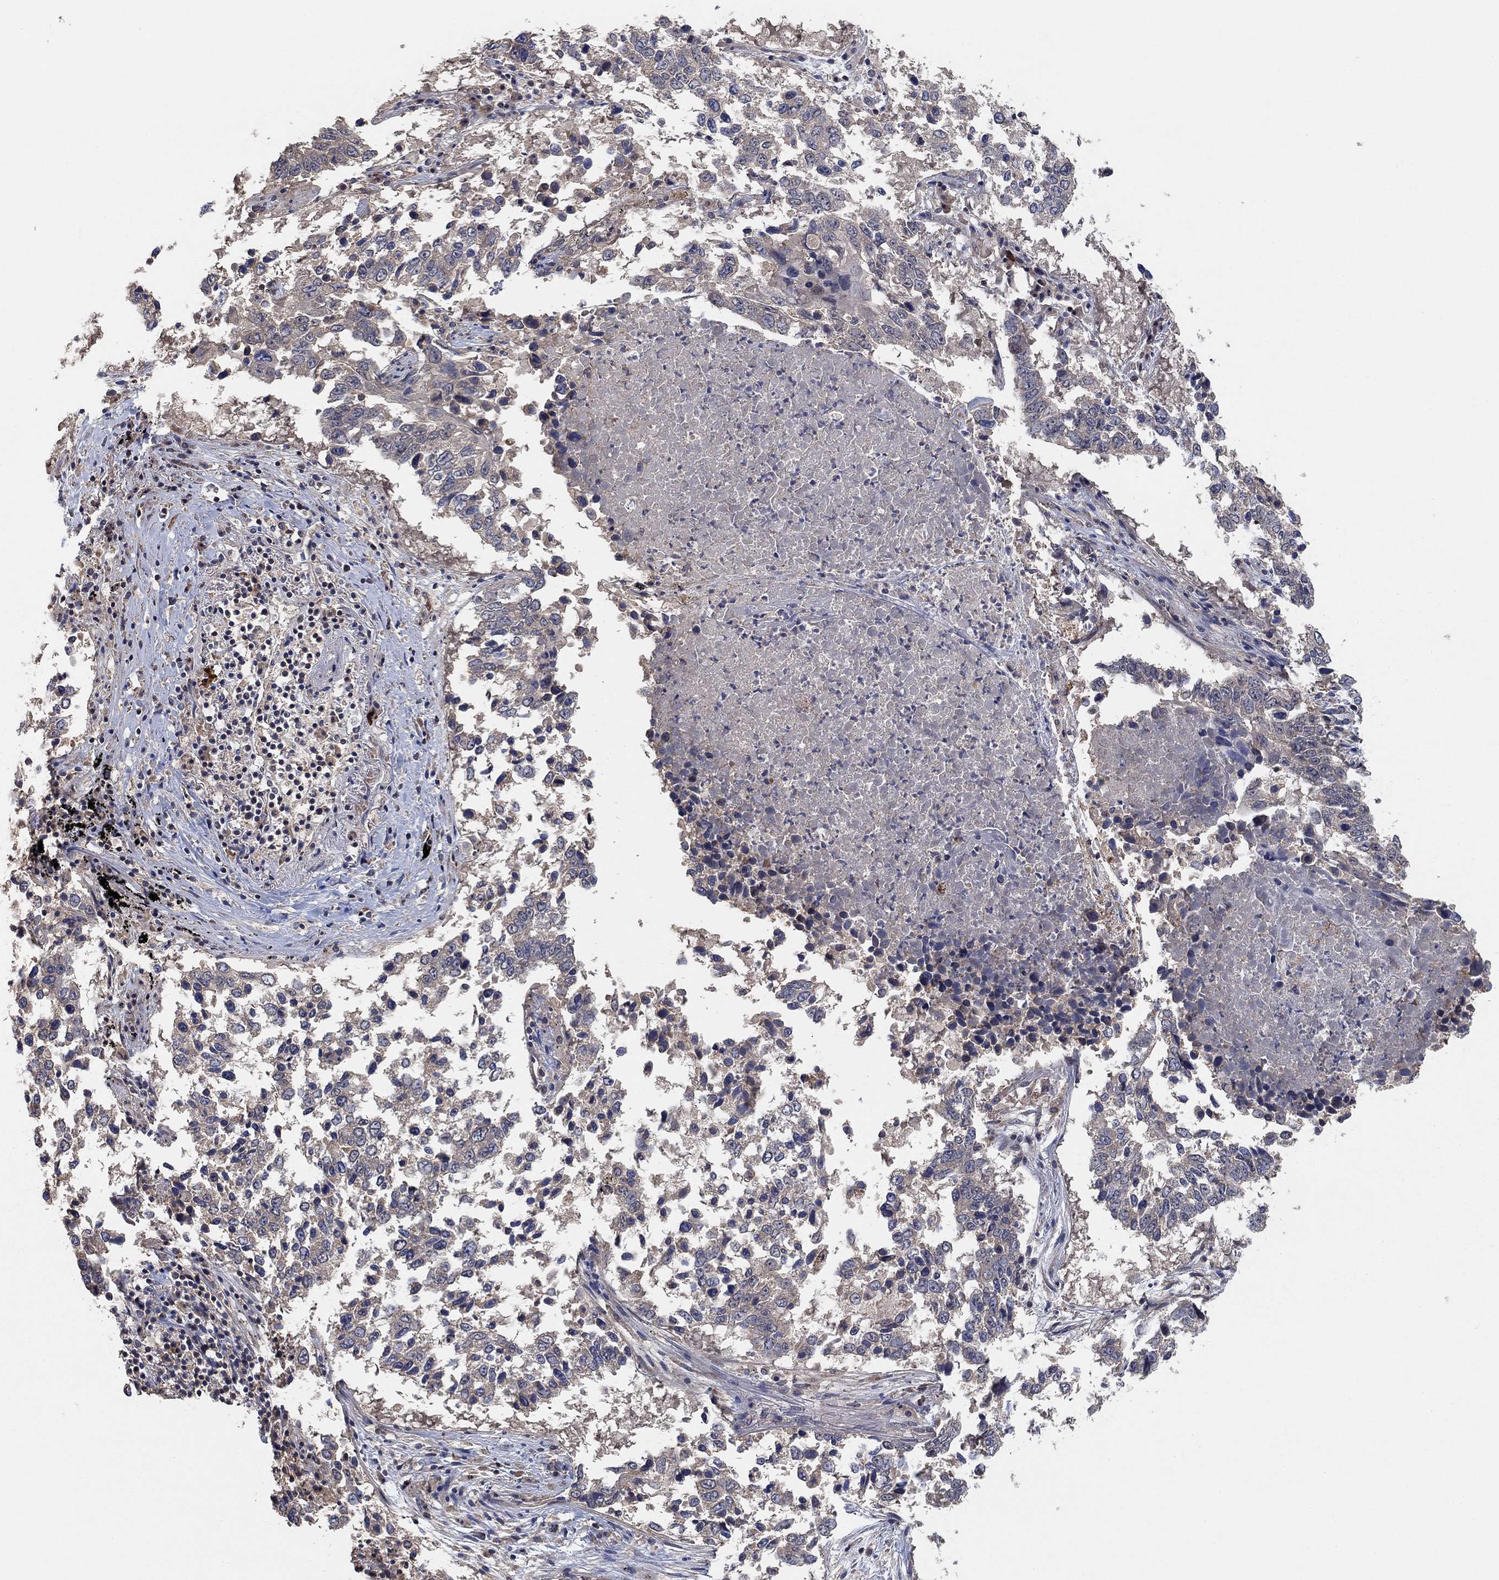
{"staining": {"intensity": "negative", "quantity": "none", "location": "none"}, "tissue": "lung cancer", "cell_type": "Tumor cells", "image_type": "cancer", "snomed": [{"axis": "morphology", "description": "Squamous cell carcinoma, NOS"}, {"axis": "topography", "description": "Lung"}], "caption": "Immunohistochemistry image of human lung cancer stained for a protein (brown), which shows no positivity in tumor cells.", "gene": "CCDC43", "patient": {"sex": "male", "age": 82}}